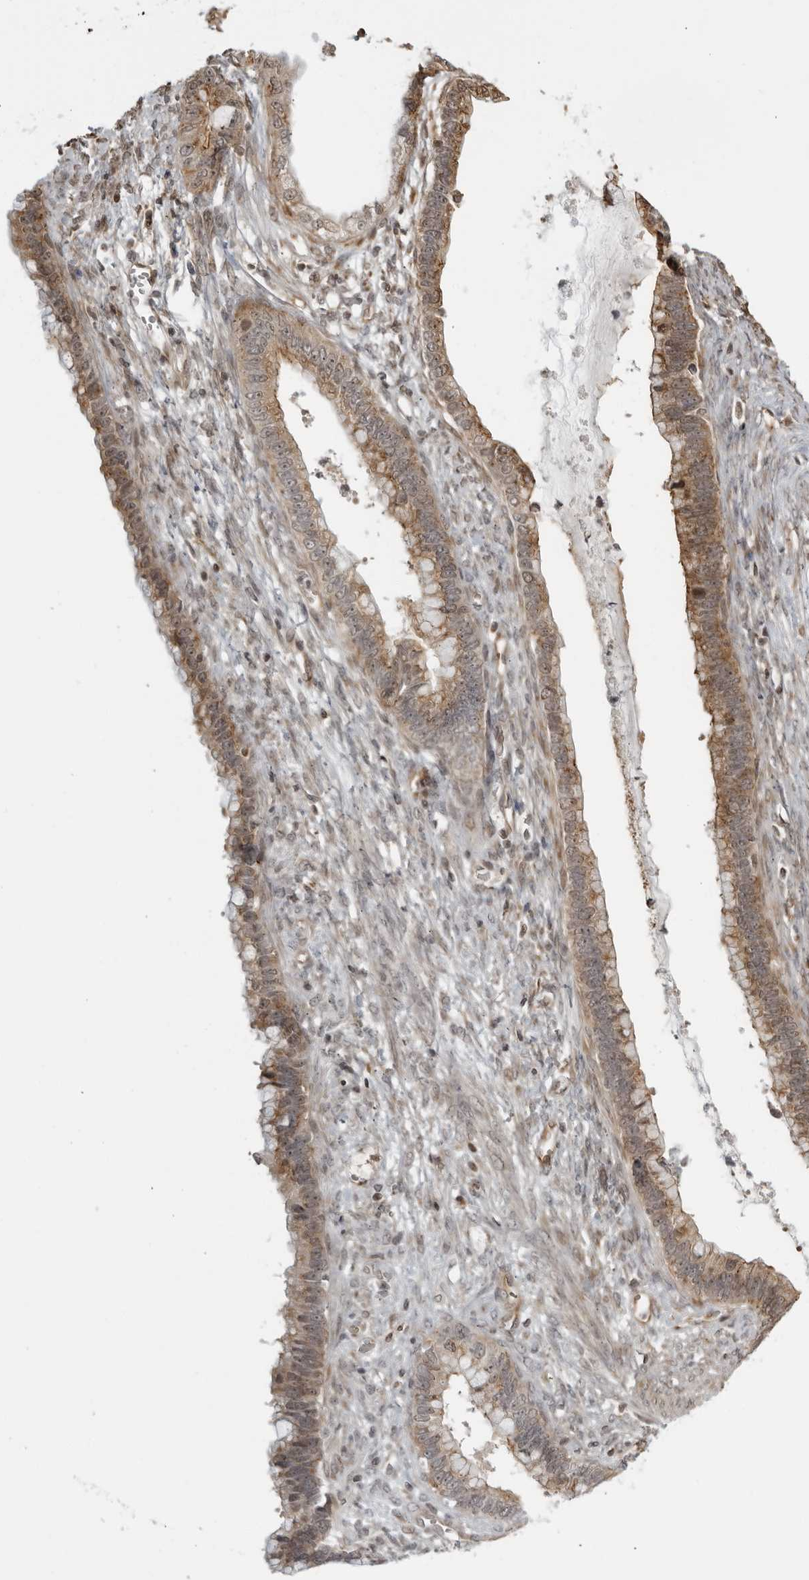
{"staining": {"intensity": "moderate", "quantity": ">75%", "location": "cytoplasmic/membranous,nuclear"}, "tissue": "cervical cancer", "cell_type": "Tumor cells", "image_type": "cancer", "snomed": [{"axis": "morphology", "description": "Adenocarcinoma, NOS"}, {"axis": "topography", "description": "Cervix"}], "caption": "A brown stain labels moderate cytoplasmic/membranous and nuclear staining of a protein in adenocarcinoma (cervical) tumor cells.", "gene": "TCF21", "patient": {"sex": "female", "age": 44}}